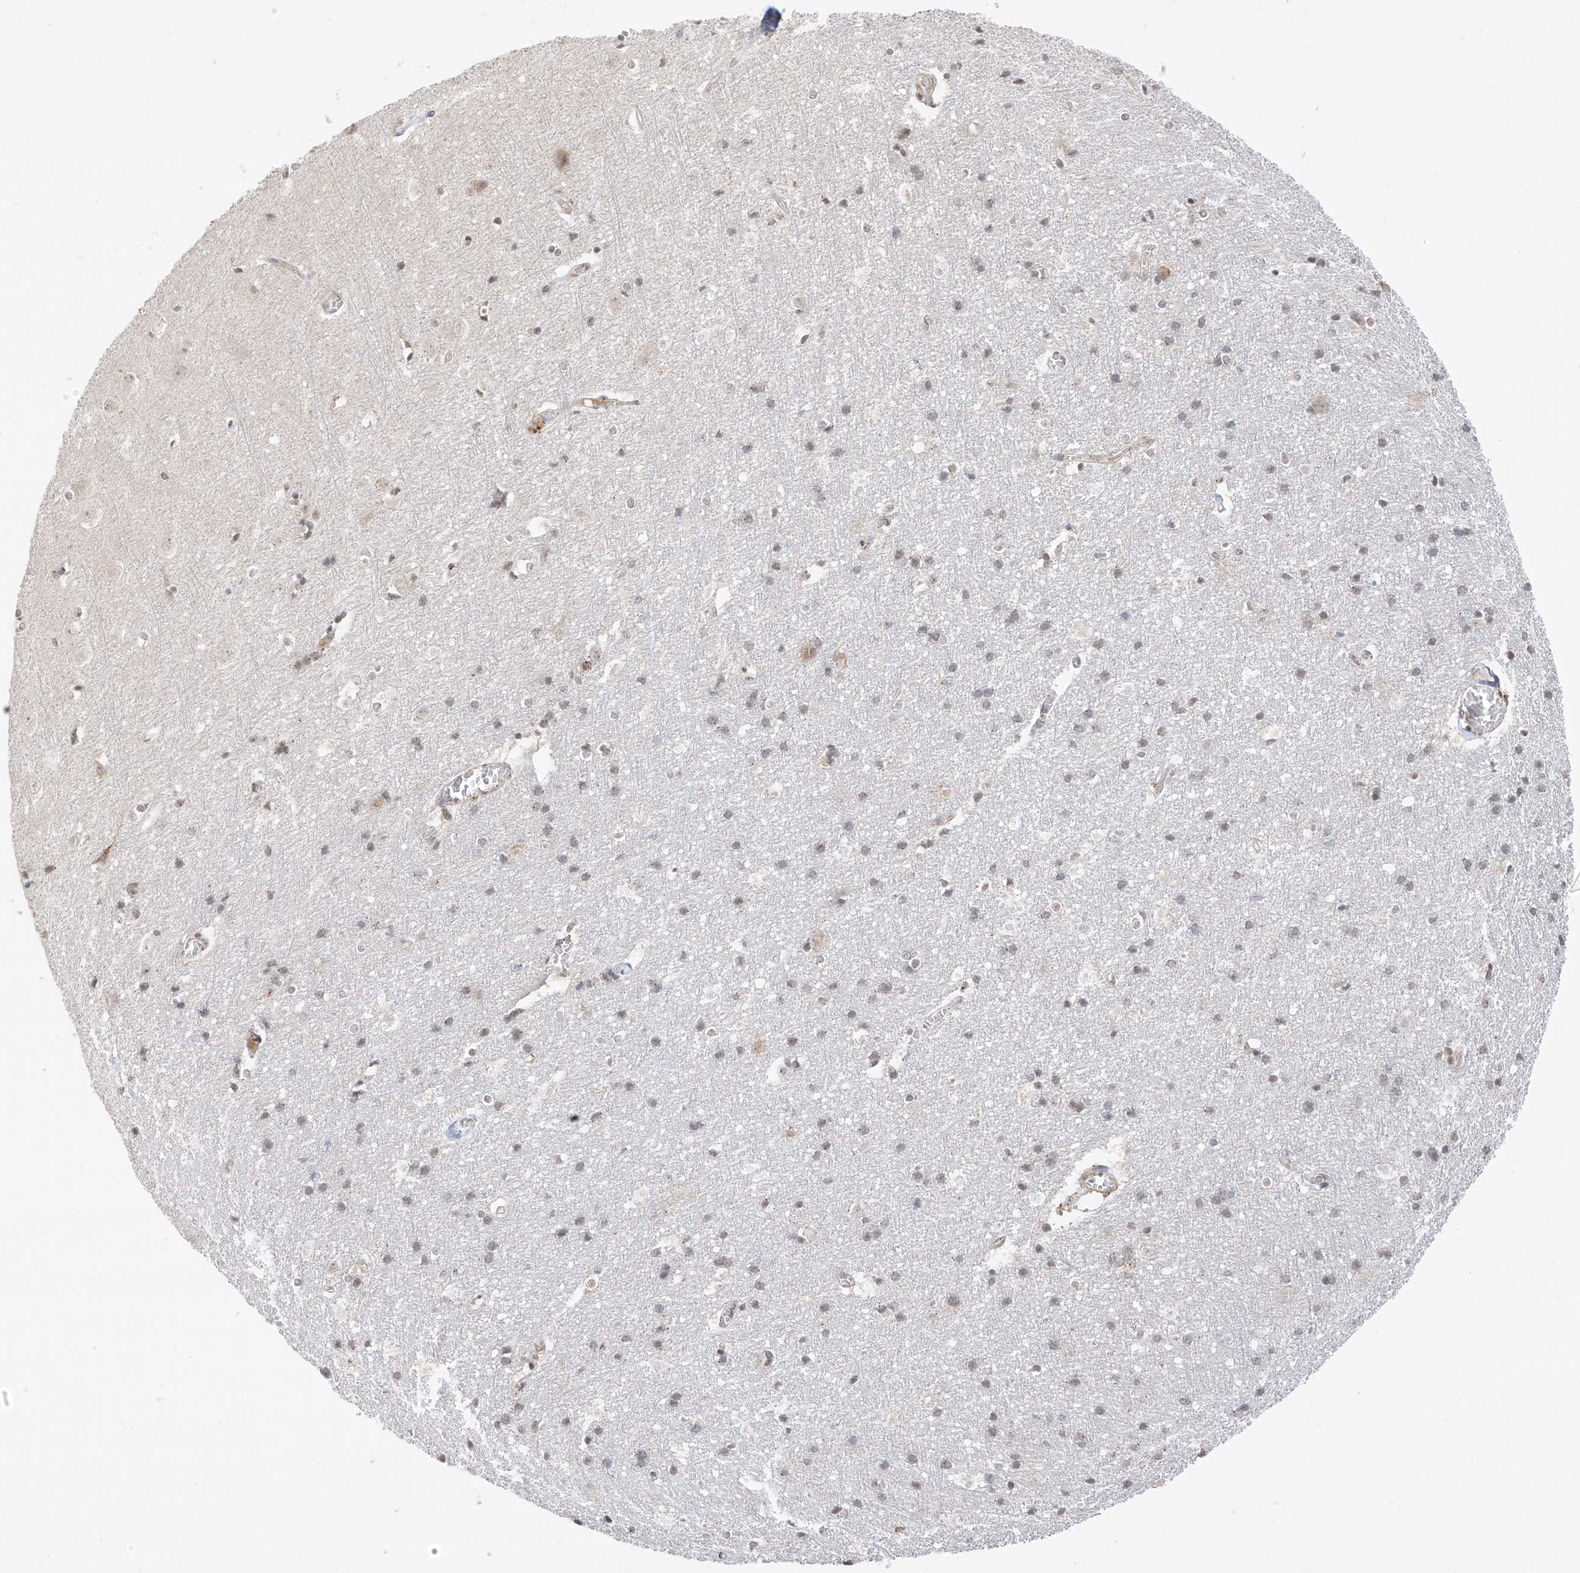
{"staining": {"intensity": "negative", "quantity": "none", "location": "none"}, "tissue": "cerebral cortex", "cell_type": "Endothelial cells", "image_type": "normal", "snomed": [{"axis": "morphology", "description": "Normal tissue, NOS"}, {"axis": "topography", "description": "Cerebral cortex"}], "caption": "High power microscopy image of an immunohistochemistry (IHC) histopathology image of benign cerebral cortex, revealing no significant staining in endothelial cells.", "gene": "N4BP3", "patient": {"sex": "male", "age": 54}}